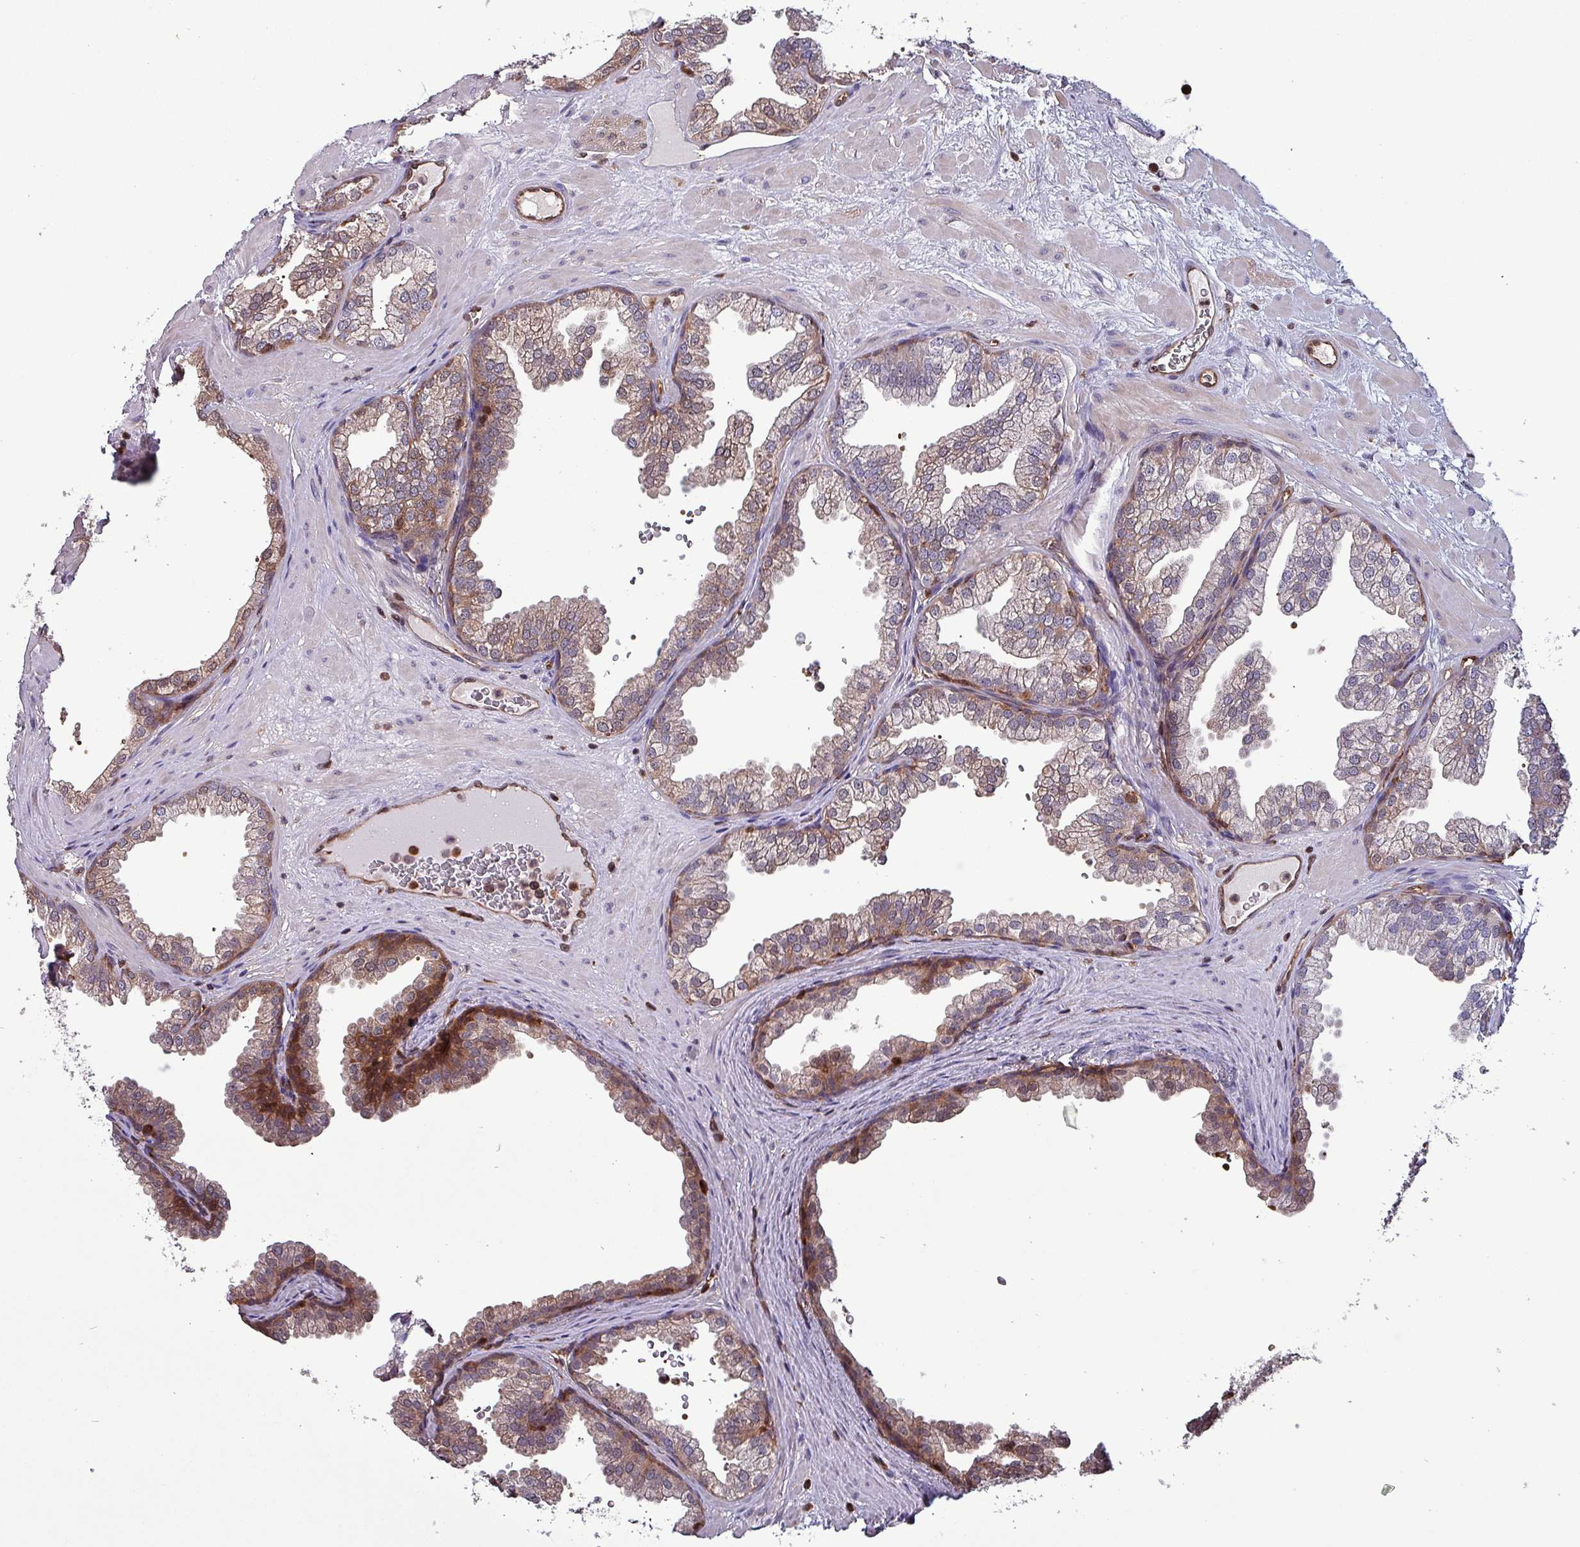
{"staining": {"intensity": "strong", "quantity": "25%-75%", "location": "cytoplasmic/membranous,nuclear"}, "tissue": "prostate", "cell_type": "Glandular cells", "image_type": "normal", "snomed": [{"axis": "morphology", "description": "Normal tissue, NOS"}, {"axis": "topography", "description": "Prostate"}], "caption": "Prostate stained with DAB immunohistochemistry (IHC) displays high levels of strong cytoplasmic/membranous,nuclear positivity in about 25%-75% of glandular cells. Ihc stains the protein of interest in brown and the nuclei are stained blue.", "gene": "PSMB8", "patient": {"sex": "male", "age": 37}}